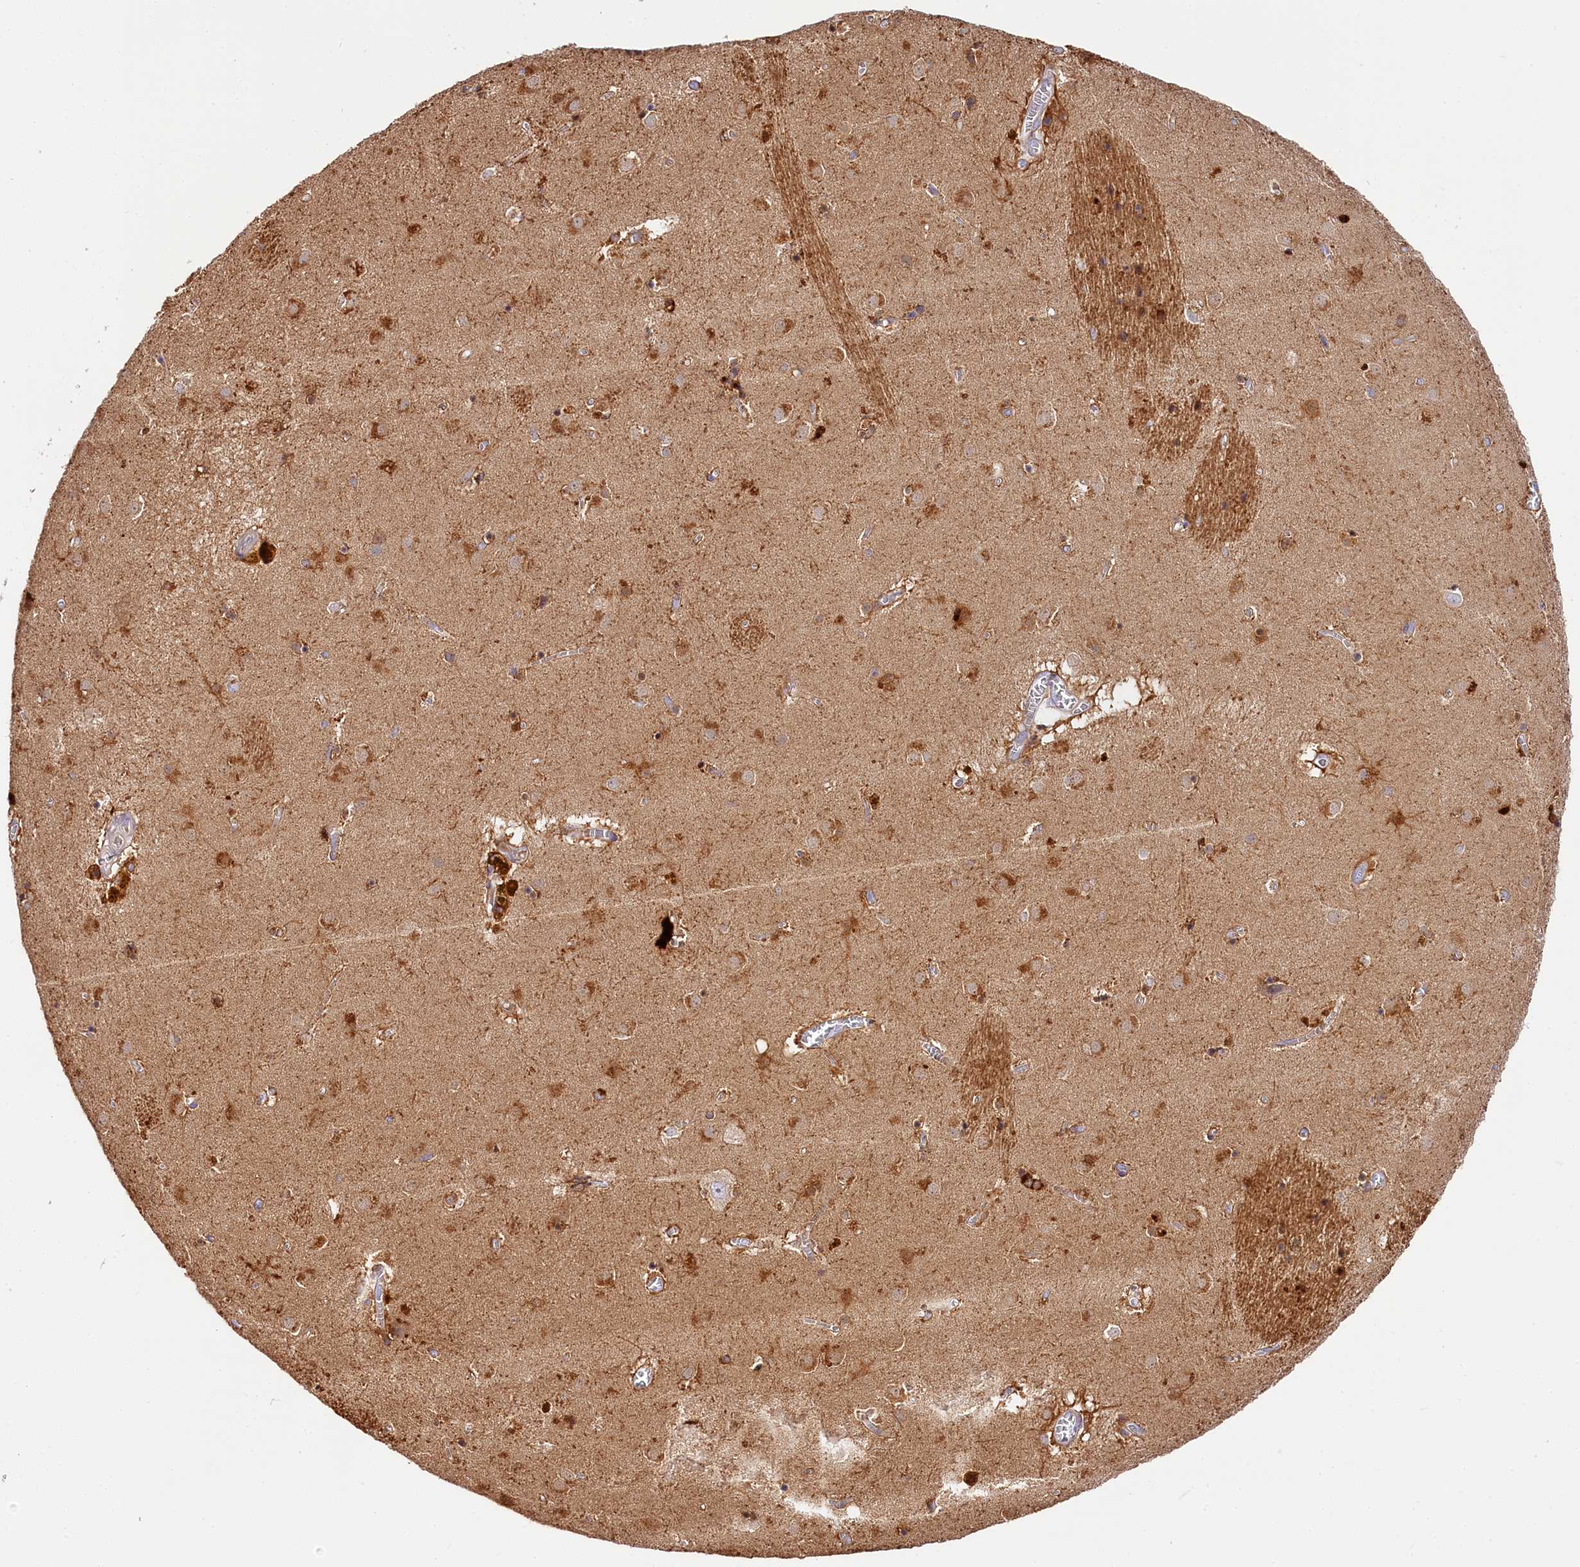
{"staining": {"intensity": "strong", "quantity": "<25%", "location": "cytoplasmic/membranous,nuclear"}, "tissue": "caudate", "cell_type": "Glial cells", "image_type": "normal", "snomed": [{"axis": "morphology", "description": "Normal tissue, NOS"}, {"axis": "topography", "description": "Lateral ventricle wall"}], "caption": "Brown immunohistochemical staining in unremarkable caudate demonstrates strong cytoplasmic/membranous,nuclear expression in about <25% of glial cells. The protein of interest is stained brown, and the nuclei are stained in blue (DAB IHC with brightfield microscopy, high magnification).", "gene": "KATNB1", "patient": {"sex": "male", "age": 70}}